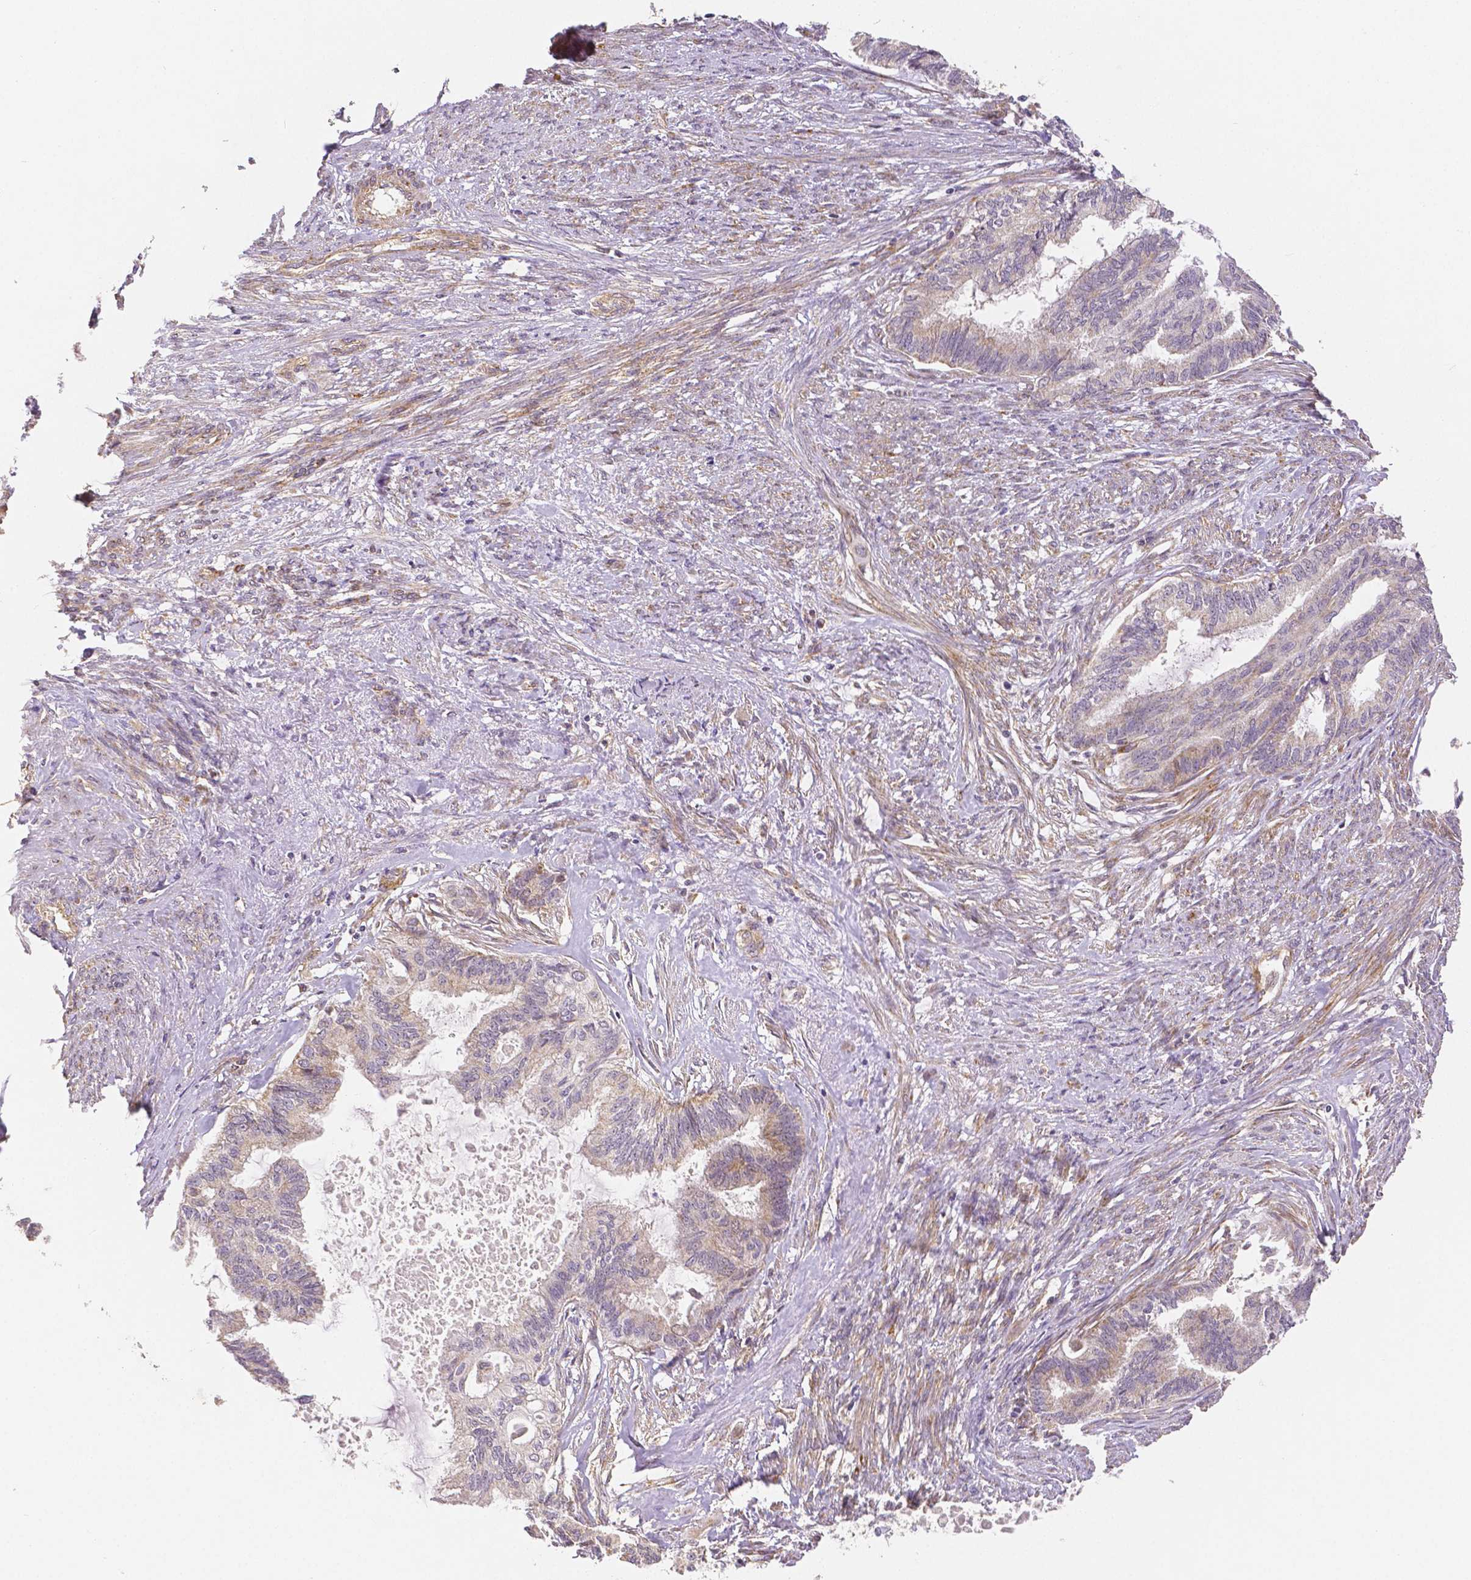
{"staining": {"intensity": "weak", "quantity": "25%-75%", "location": "cytoplasmic/membranous"}, "tissue": "endometrial cancer", "cell_type": "Tumor cells", "image_type": "cancer", "snomed": [{"axis": "morphology", "description": "Adenocarcinoma, NOS"}, {"axis": "topography", "description": "Endometrium"}], "caption": "Immunohistochemical staining of human endometrial adenocarcinoma exhibits weak cytoplasmic/membranous protein positivity in about 25%-75% of tumor cells.", "gene": "RHOT1", "patient": {"sex": "female", "age": 86}}